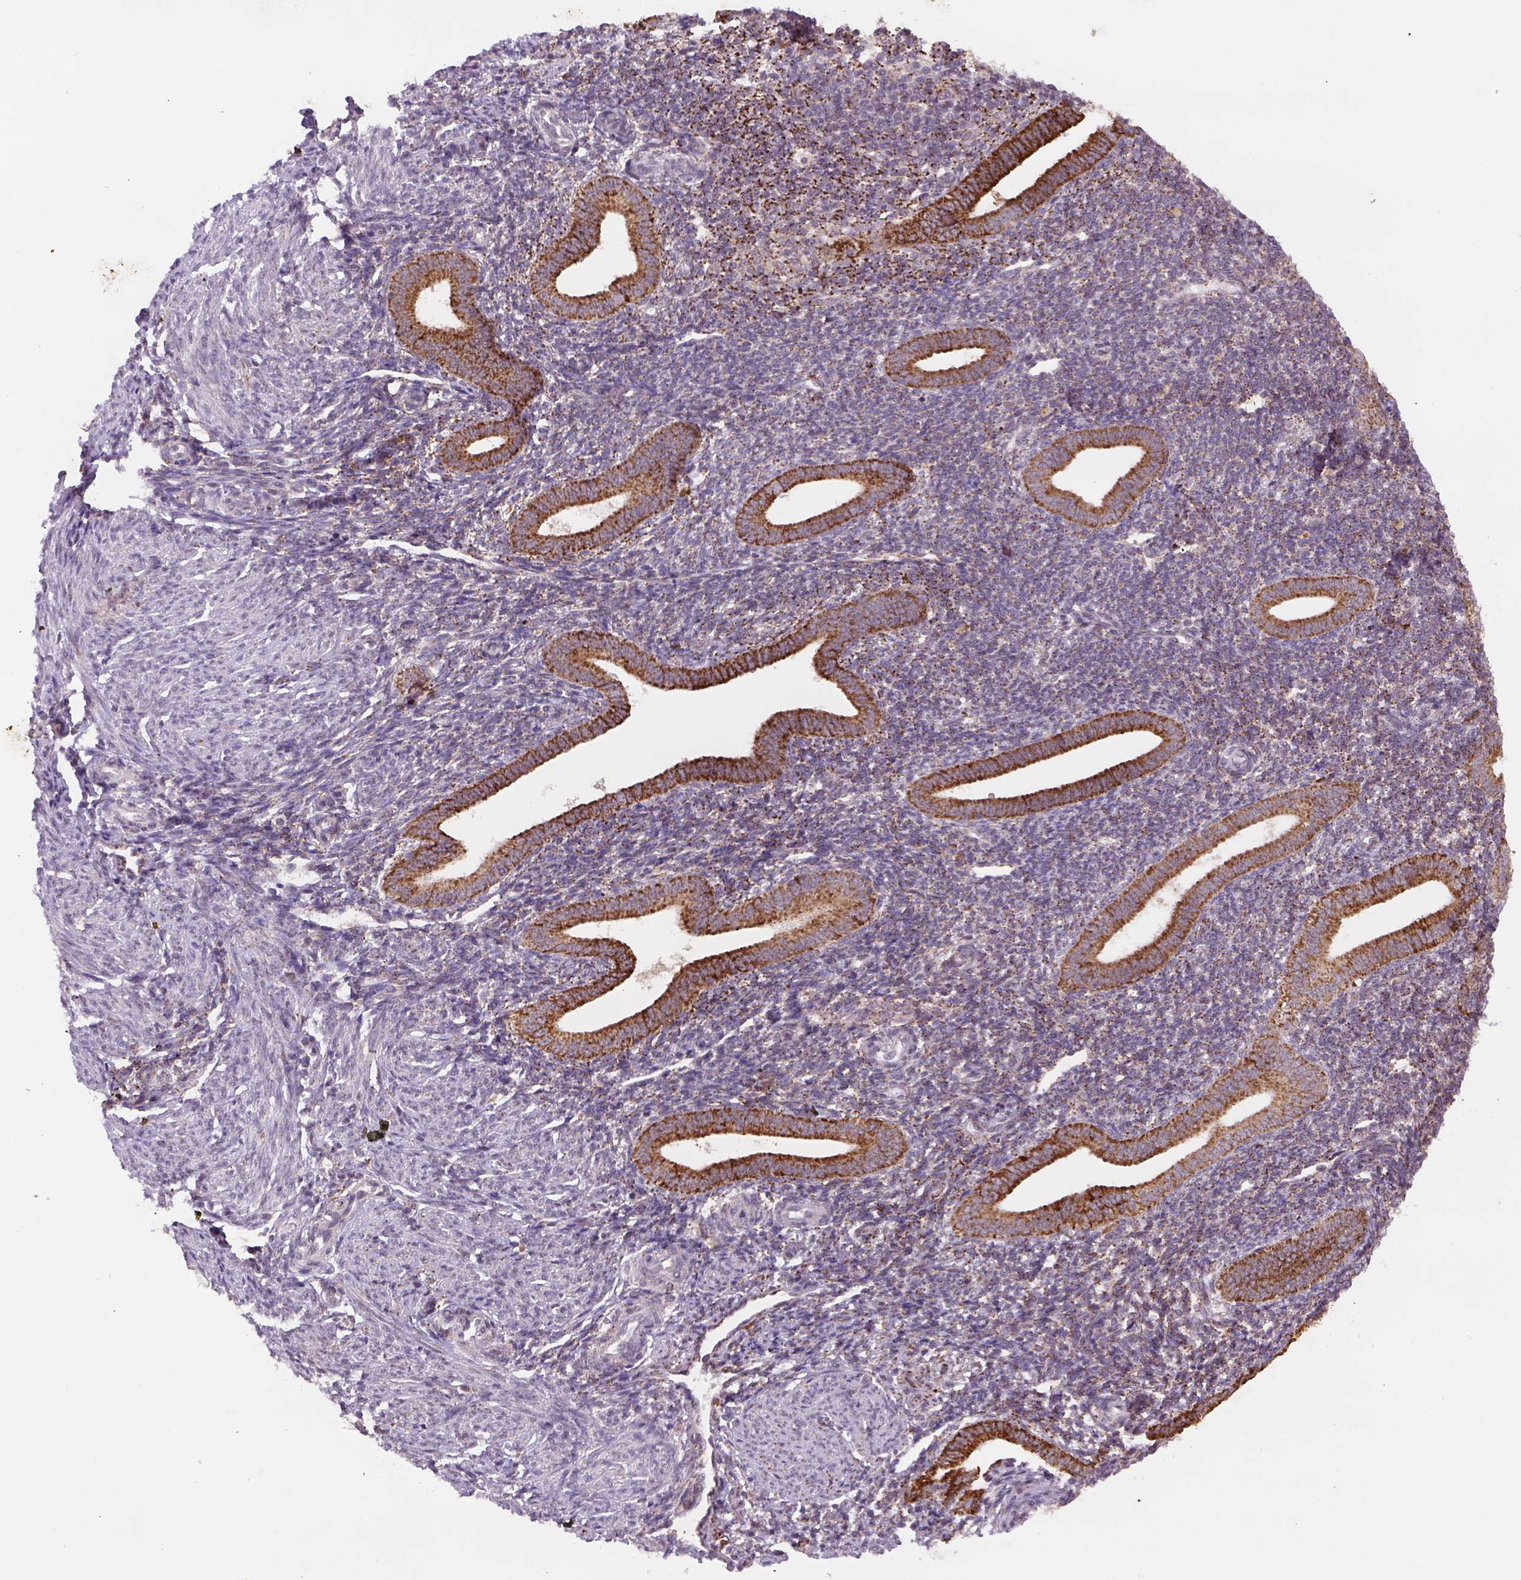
{"staining": {"intensity": "strong", "quantity": "25%-75%", "location": "cytoplasmic/membranous"}, "tissue": "endometrium", "cell_type": "Cells in endometrial stroma", "image_type": "normal", "snomed": [{"axis": "morphology", "description": "Normal tissue, NOS"}, {"axis": "topography", "description": "Endometrium"}], "caption": "Endometrium stained for a protein reveals strong cytoplasmic/membranous positivity in cells in endometrial stroma. Nuclei are stained in blue.", "gene": "FZD7", "patient": {"sex": "female", "age": 25}}